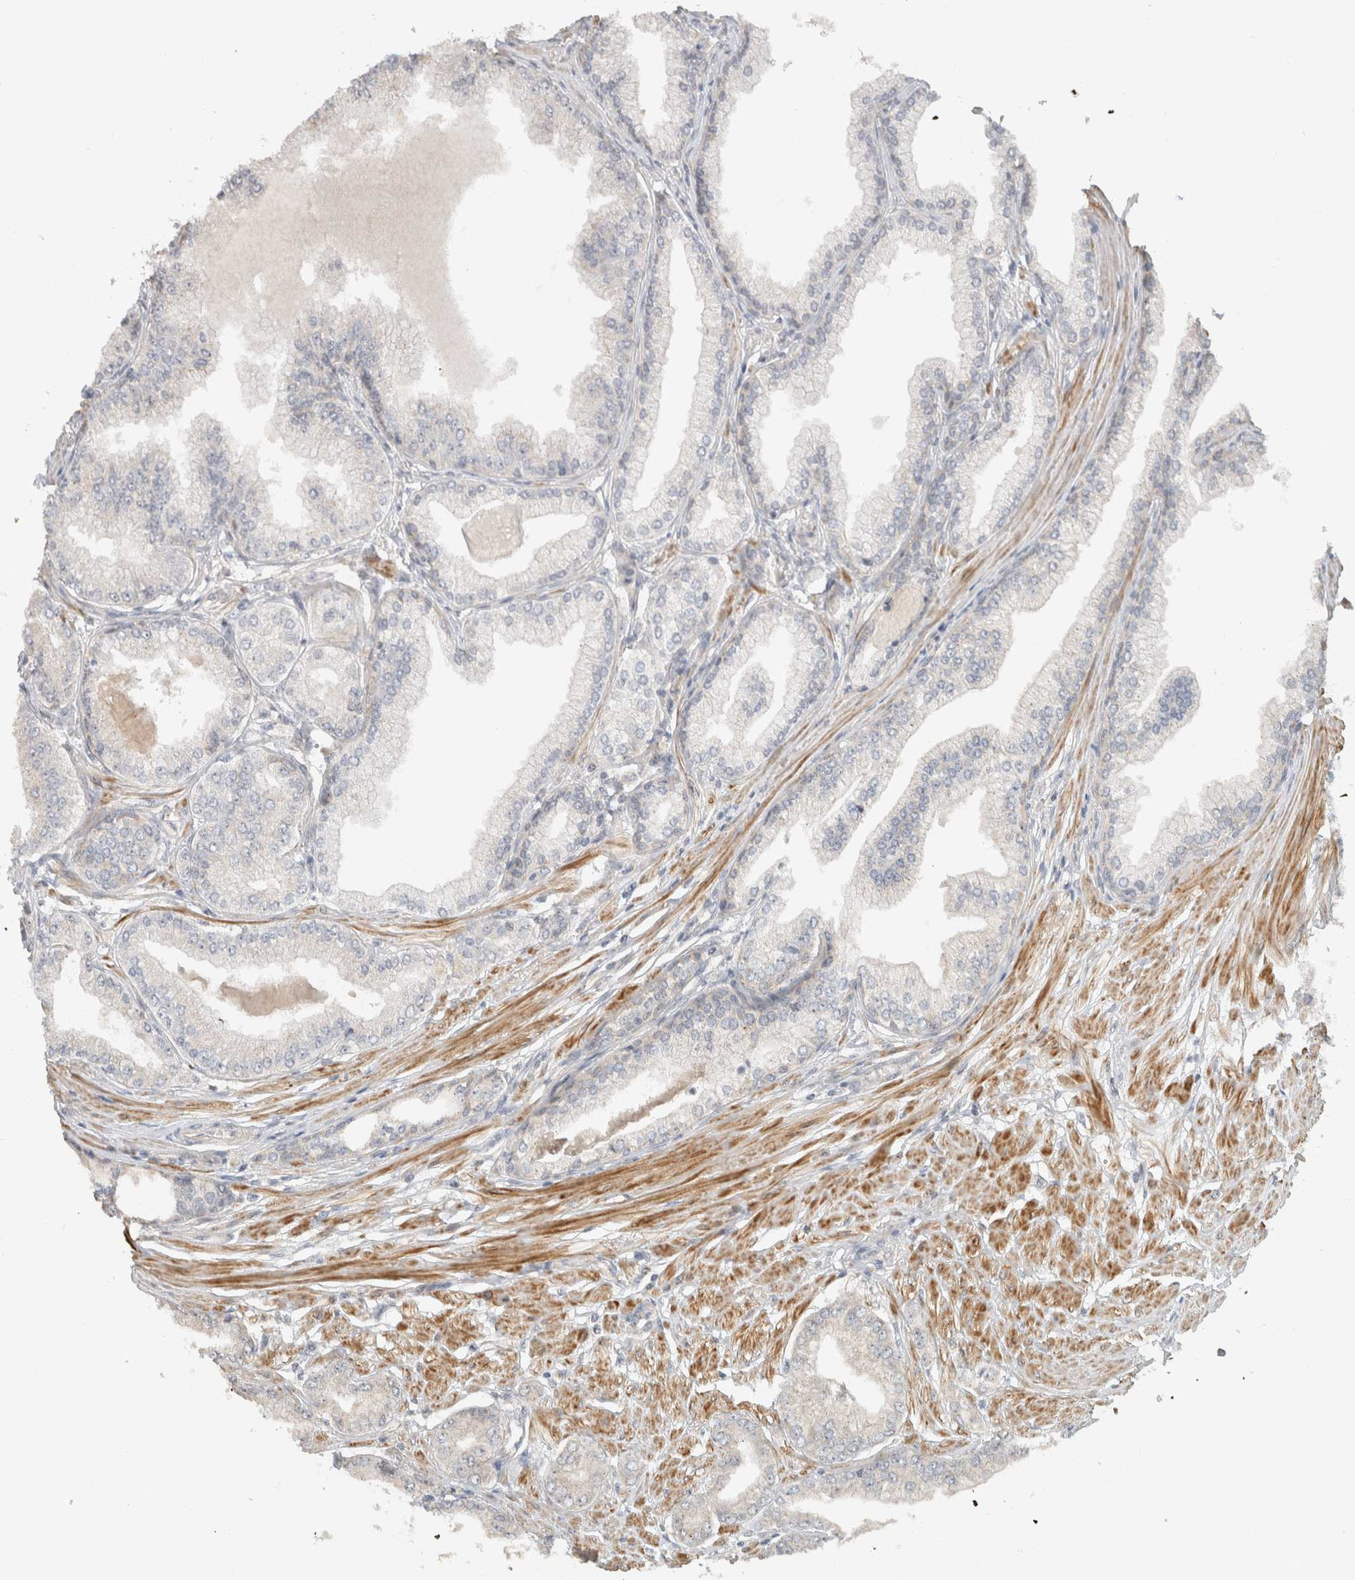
{"staining": {"intensity": "negative", "quantity": "none", "location": "none"}, "tissue": "prostate cancer", "cell_type": "Tumor cells", "image_type": "cancer", "snomed": [{"axis": "morphology", "description": "Adenocarcinoma, Low grade"}, {"axis": "topography", "description": "Prostate"}], "caption": "DAB (3,3'-diaminobenzidine) immunohistochemical staining of prostate adenocarcinoma (low-grade) displays no significant expression in tumor cells. (Stains: DAB immunohistochemistry with hematoxylin counter stain, Microscopy: brightfield microscopy at high magnification).", "gene": "ERCC6L2", "patient": {"sex": "male", "age": 52}}